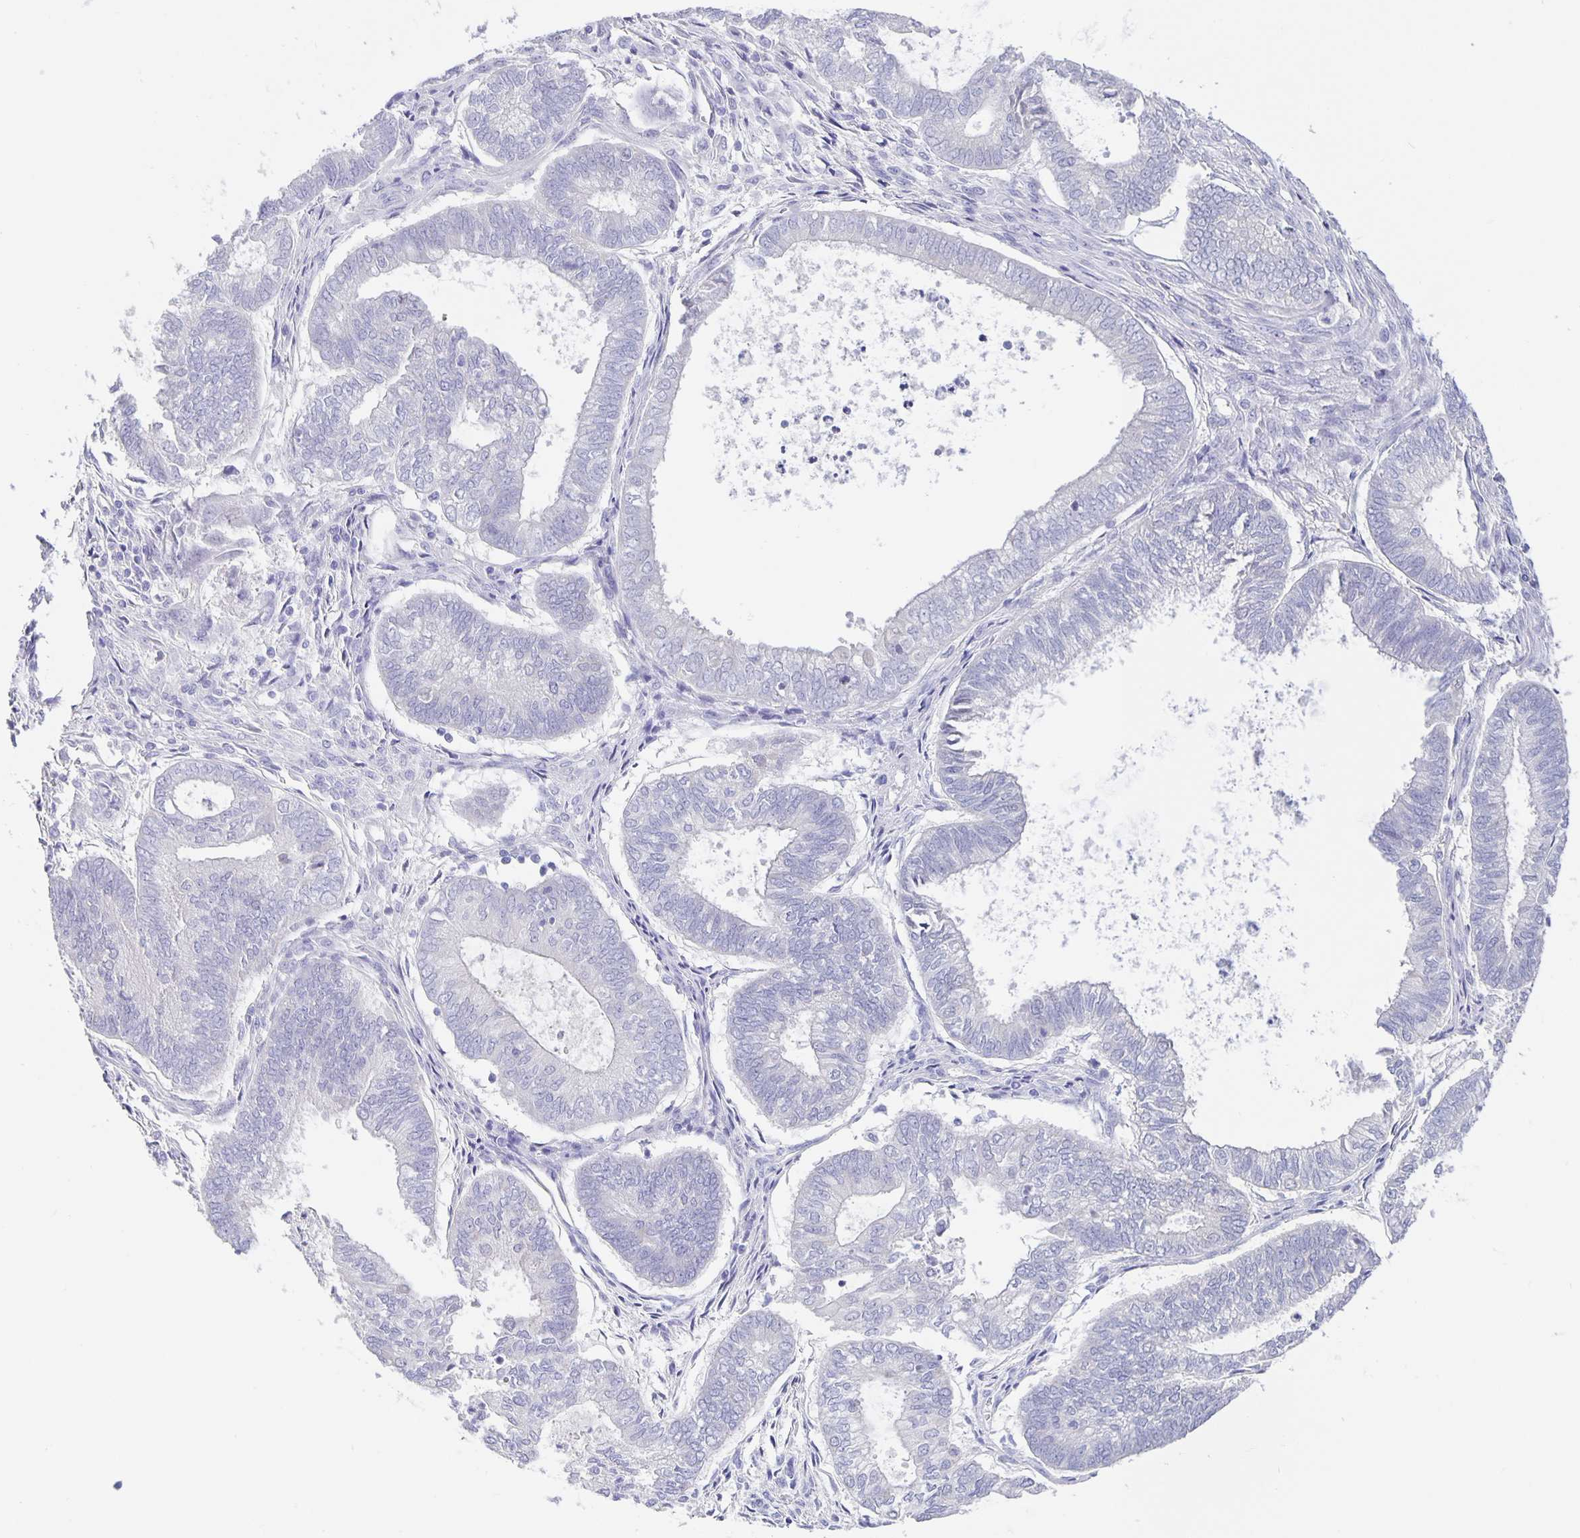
{"staining": {"intensity": "negative", "quantity": "none", "location": "none"}, "tissue": "ovarian cancer", "cell_type": "Tumor cells", "image_type": "cancer", "snomed": [{"axis": "morphology", "description": "Carcinoma, endometroid"}, {"axis": "topography", "description": "Ovary"}], "caption": "High power microscopy histopathology image of an IHC image of ovarian cancer, revealing no significant expression in tumor cells. The staining is performed using DAB brown chromogen with nuclei counter-stained in using hematoxylin.", "gene": "ERMN", "patient": {"sex": "female", "age": 64}}